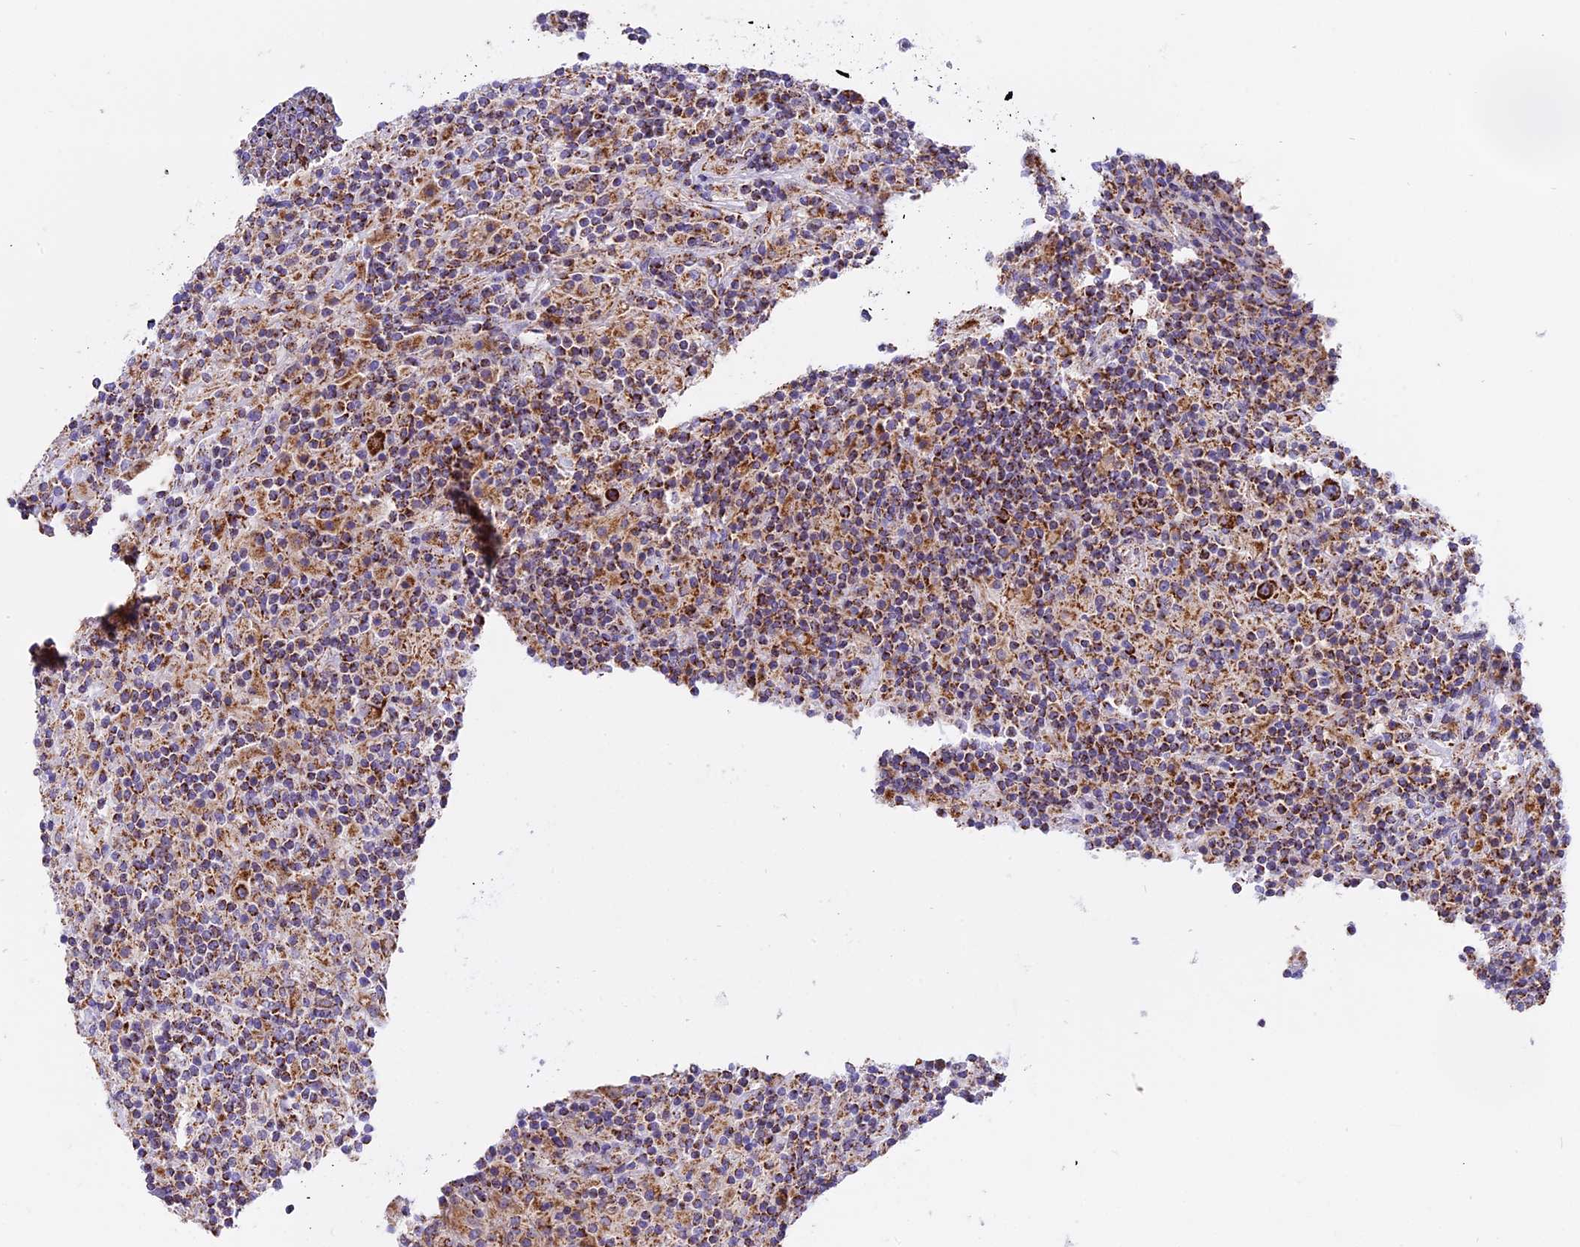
{"staining": {"intensity": "strong", "quantity": ">75%", "location": "cytoplasmic/membranous"}, "tissue": "lymphoma", "cell_type": "Tumor cells", "image_type": "cancer", "snomed": [{"axis": "morphology", "description": "Hodgkin's disease, NOS"}, {"axis": "topography", "description": "Lymph node"}], "caption": "Immunohistochemical staining of human lymphoma reveals high levels of strong cytoplasmic/membranous protein expression in approximately >75% of tumor cells.", "gene": "MRPS34", "patient": {"sex": "male", "age": 70}}